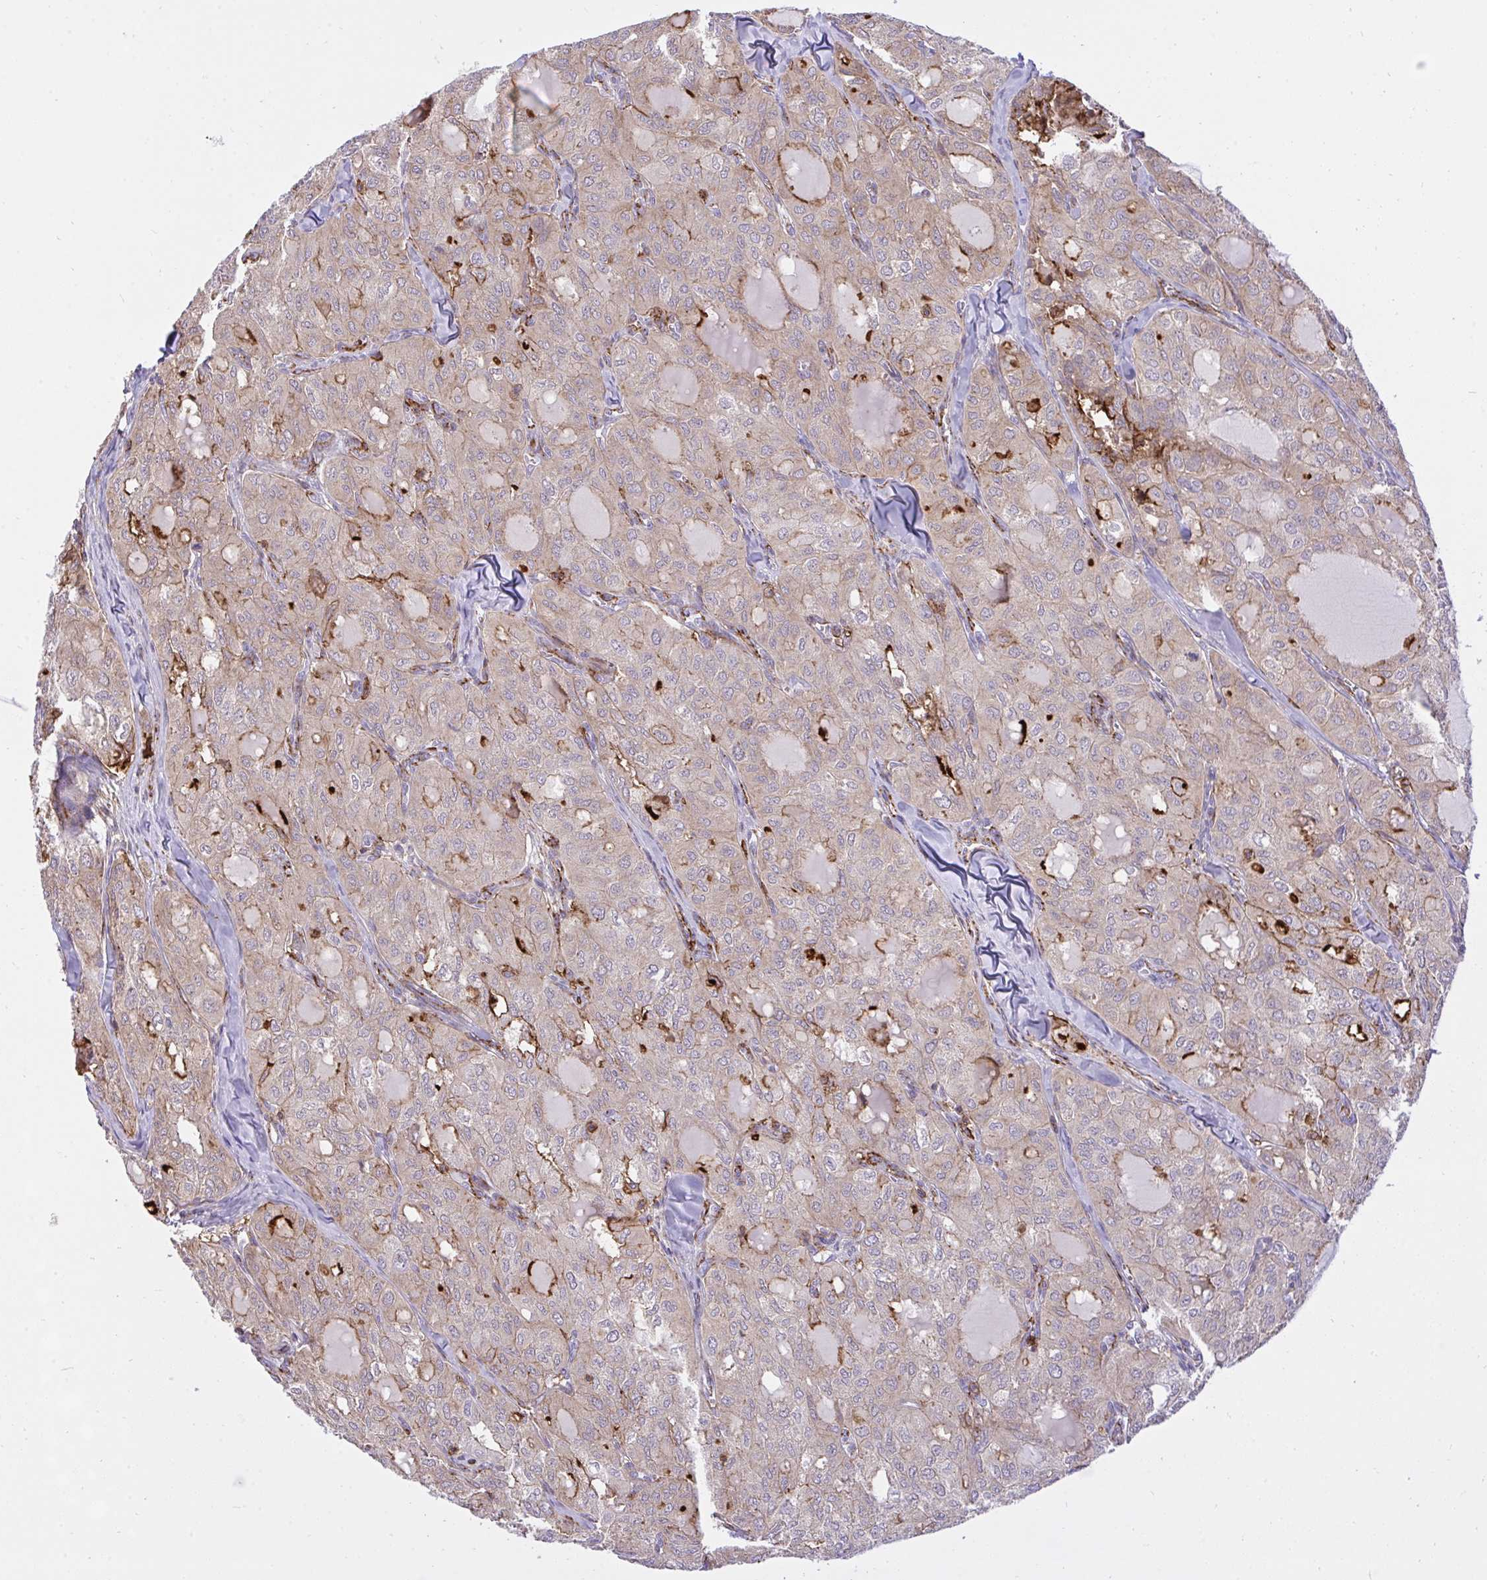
{"staining": {"intensity": "strong", "quantity": "<25%", "location": "cytoplasmic/membranous"}, "tissue": "thyroid cancer", "cell_type": "Tumor cells", "image_type": "cancer", "snomed": [{"axis": "morphology", "description": "Follicular adenoma carcinoma, NOS"}, {"axis": "topography", "description": "Thyroid gland"}], "caption": "A photomicrograph of thyroid cancer stained for a protein shows strong cytoplasmic/membranous brown staining in tumor cells.", "gene": "ERI1", "patient": {"sex": "male", "age": 75}}